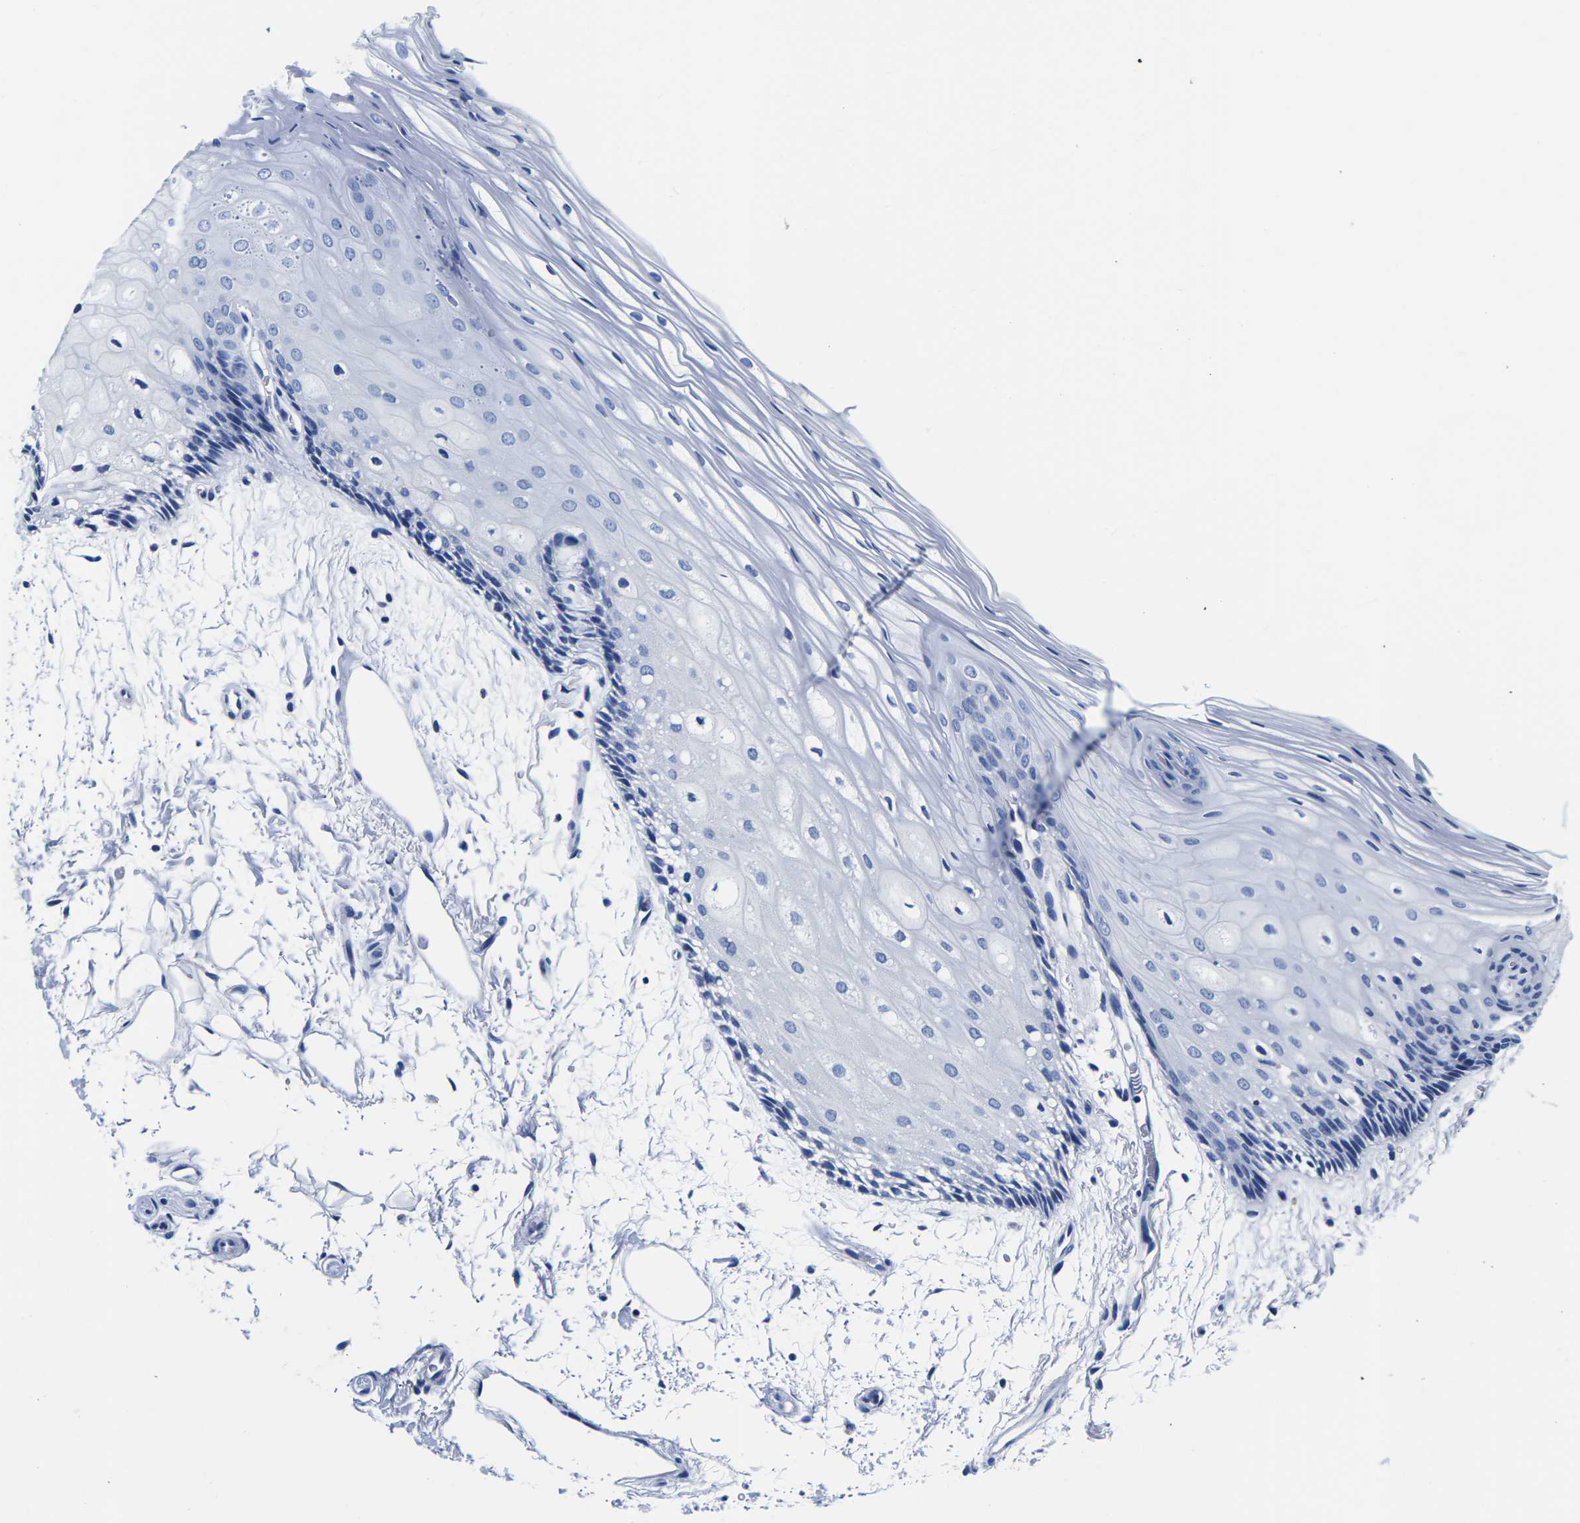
{"staining": {"intensity": "negative", "quantity": "none", "location": "none"}, "tissue": "oral mucosa", "cell_type": "Squamous epithelial cells", "image_type": "normal", "snomed": [{"axis": "morphology", "description": "Normal tissue, NOS"}, {"axis": "topography", "description": "Skeletal muscle"}, {"axis": "topography", "description": "Oral tissue"}, {"axis": "topography", "description": "Peripheral nerve tissue"}], "caption": "Immunohistochemical staining of normal human oral mucosa reveals no significant expression in squamous epithelial cells.", "gene": "CYP1A2", "patient": {"sex": "female", "age": 84}}